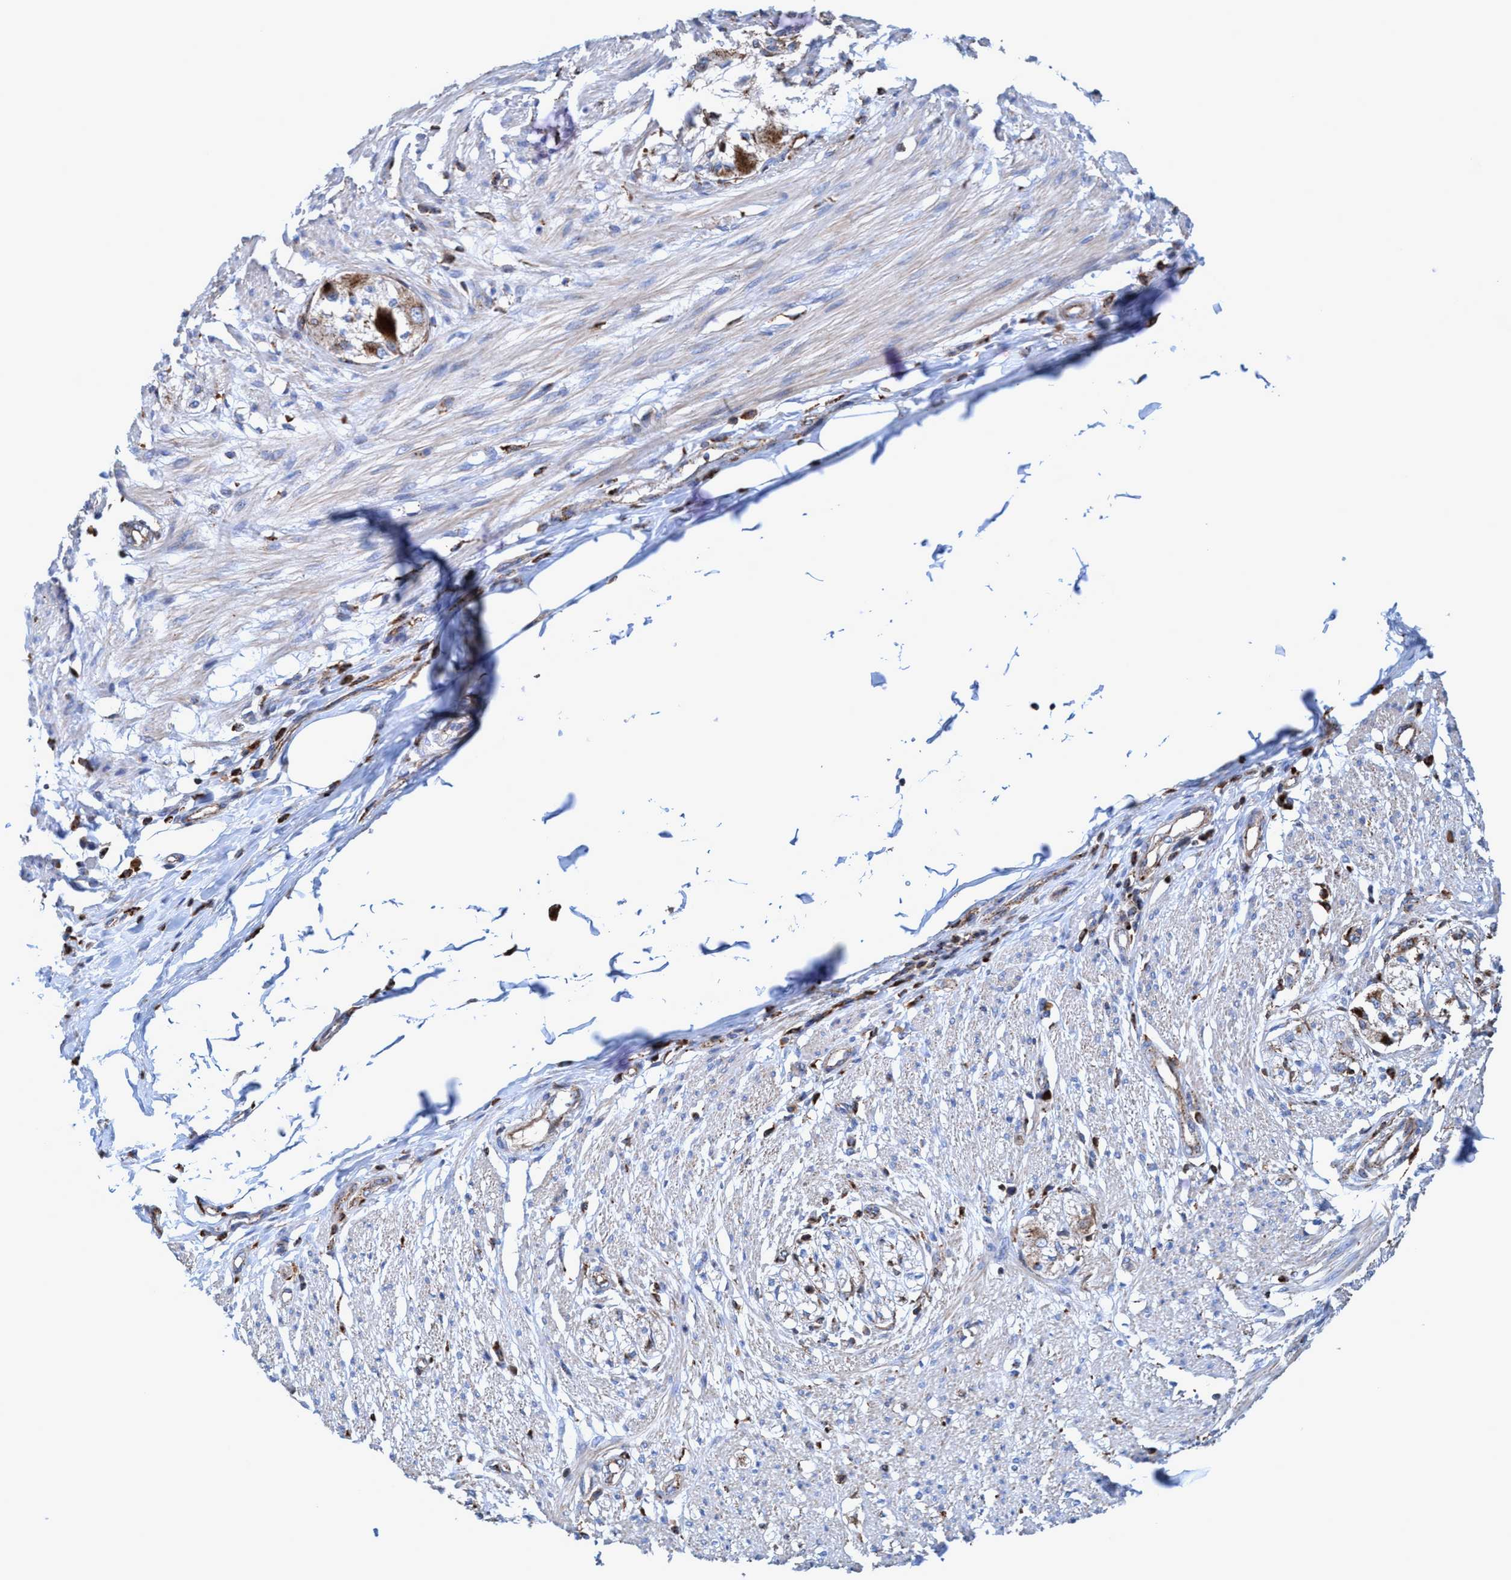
{"staining": {"intensity": "weak", "quantity": "<25%", "location": "cytoplasmic/membranous"}, "tissue": "smooth muscle", "cell_type": "Smooth muscle cells", "image_type": "normal", "snomed": [{"axis": "morphology", "description": "Normal tissue, NOS"}, {"axis": "morphology", "description": "Adenocarcinoma, NOS"}, {"axis": "topography", "description": "Colon"}, {"axis": "topography", "description": "Peripheral nerve tissue"}], "caption": "Human smooth muscle stained for a protein using IHC exhibits no expression in smooth muscle cells.", "gene": "TRIM65", "patient": {"sex": "male", "age": 14}}